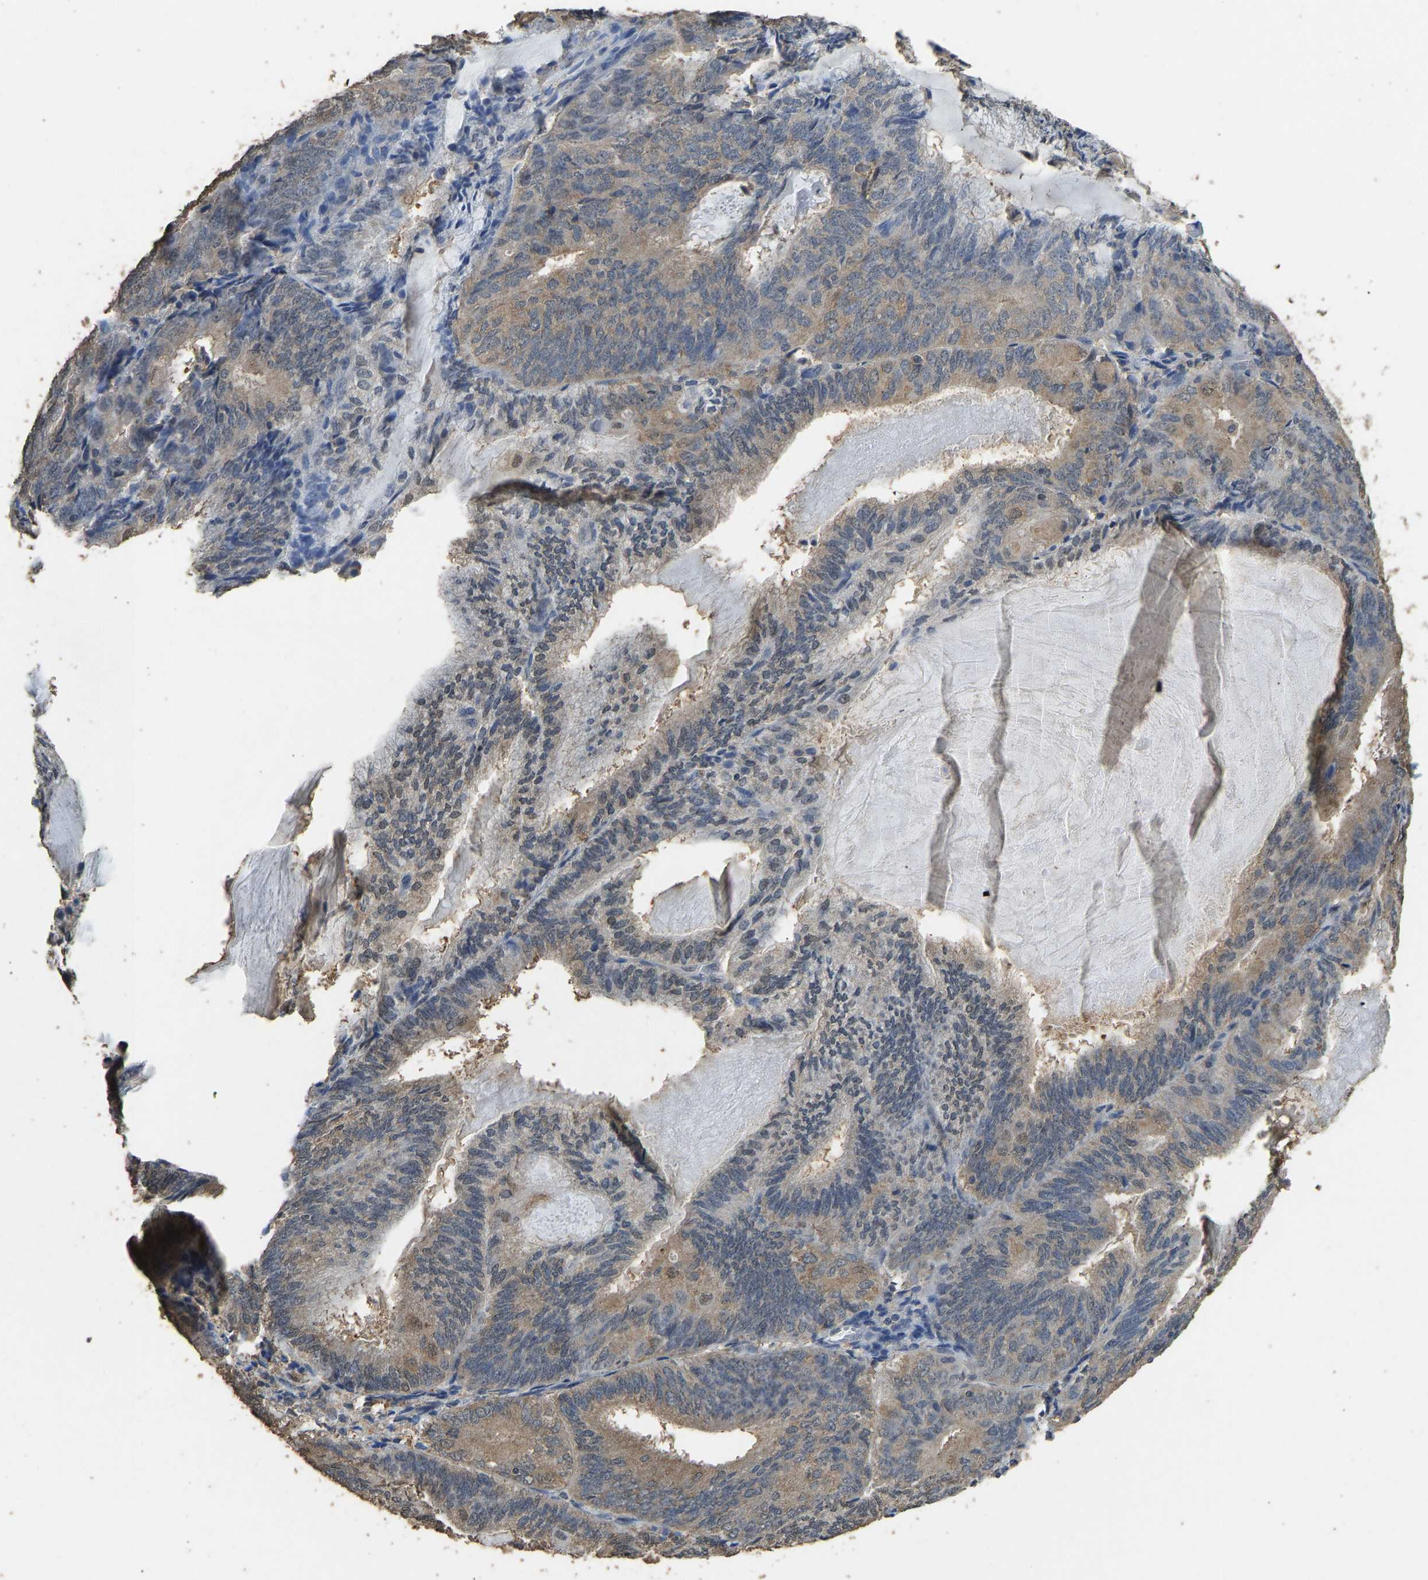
{"staining": {"intensity": "moderate", "quantity": "<25%", "location": "cytoplasmic/membranous"}, "tissue": "endometrial cancer", "cell_type": "Tumor cells", "image_type": "cancer", "snomed": [{"axis": "morphology", "description": "Adenocarcinoma, NOS"}, {"axis": "topography", "description": "Endometrium"}], "caption": "Immunohistochemistry (DAB) staining of endometrial cancer shows moderate cytoplasmic/membranous protein staining in approximately <25% of tumor cells.", "gene": "CIDEC", "patient": {"sex": "female", "age": 81}}